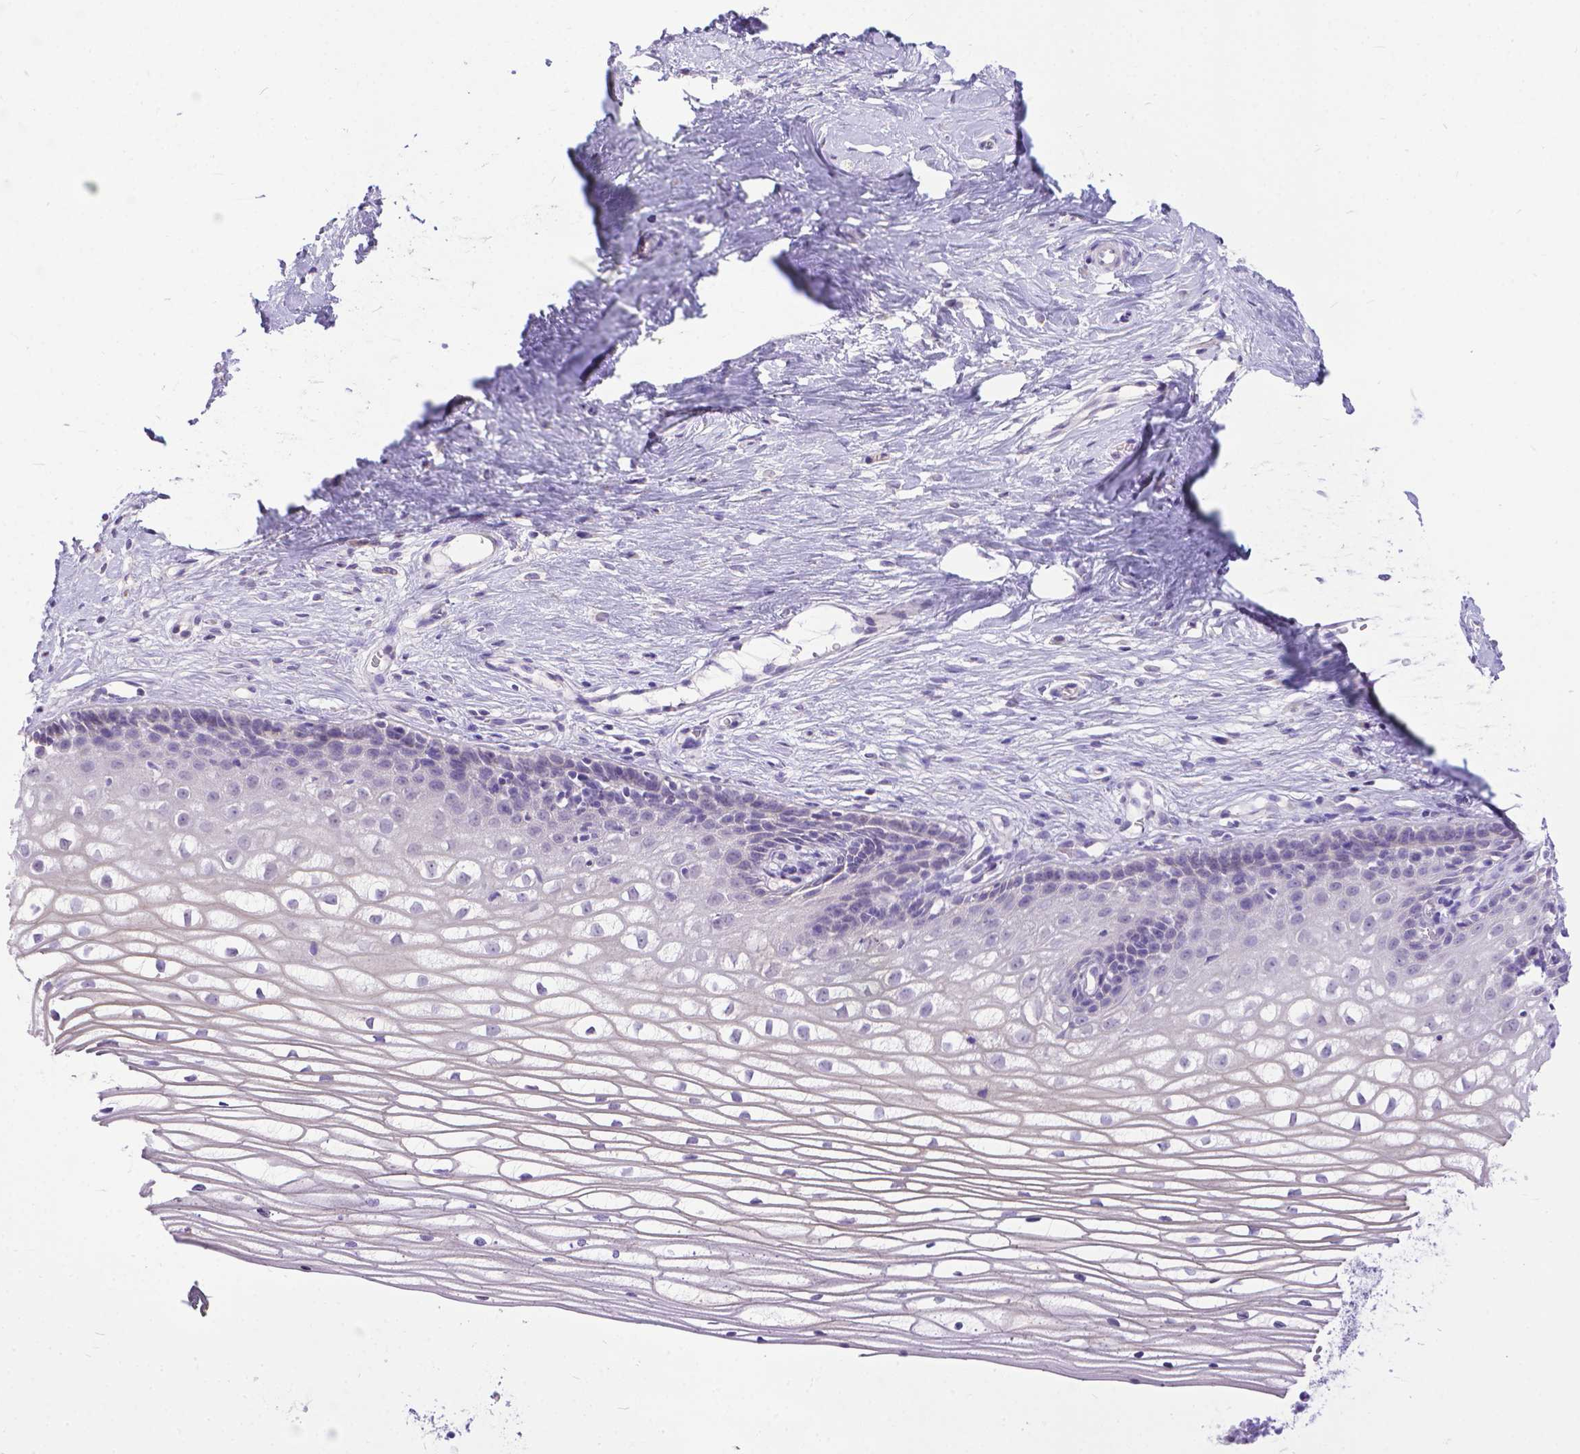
{"staining": {"intensity": "negative", "quantity": "none", "location": "none"}, "tissue": "cervix", "cell_type": "Glandular cells", "image_type": "normal", "snomed": [{"axis": "morphology", "description": "Normal tissue, NOS"}, {"axis": "topography", "description": "Cervix"}], "caption": "This histopathology image is of benign cervix stained with immunohistochemistry to label a protein in brown with the nuclei are counter-stained blue. There is no positivity in glandular cells. Nuclei are stained in blue.", "gene": "TTLL6", "patient": {"sex": "female", "age": 40}}